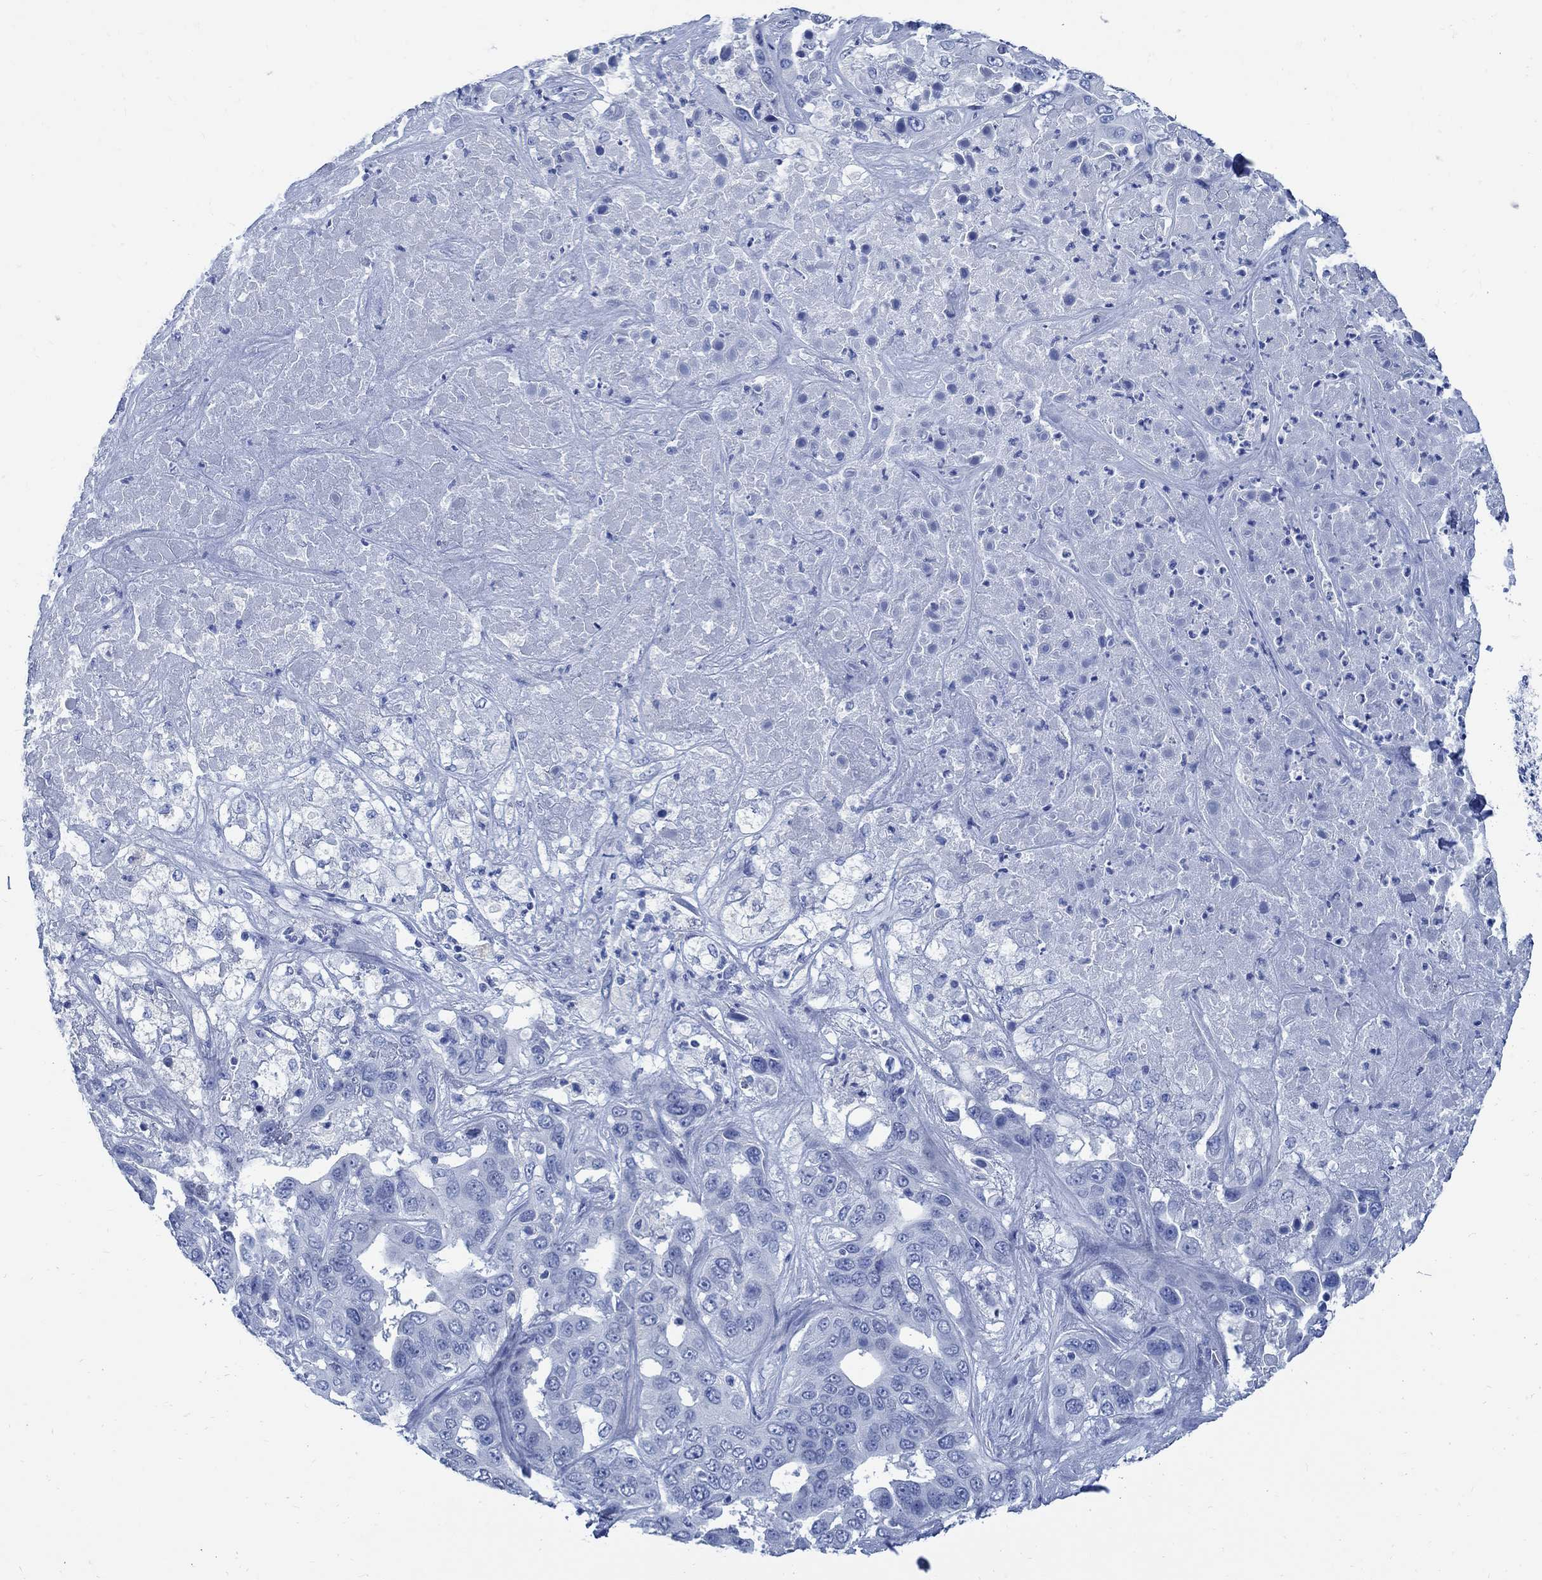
{"staining": {"intensity": "negative", "quantity": "none", "location": "none"}, "tissue": "liver cancer", "cell_type": "Tumor cells", "image_type": "cancer", "snomed": [{"axis": "morphology", "description": "Cholangiocarcinoma"}, {"axis": "topography", "description": "Liver"}], "caption": "Immunohistochemical staining of cholangiocarcinoma (liver) shows no significant expression in tumor cells.", "gene": "CAMK2N1", "patient": {"sex": "female", "age": 52}}